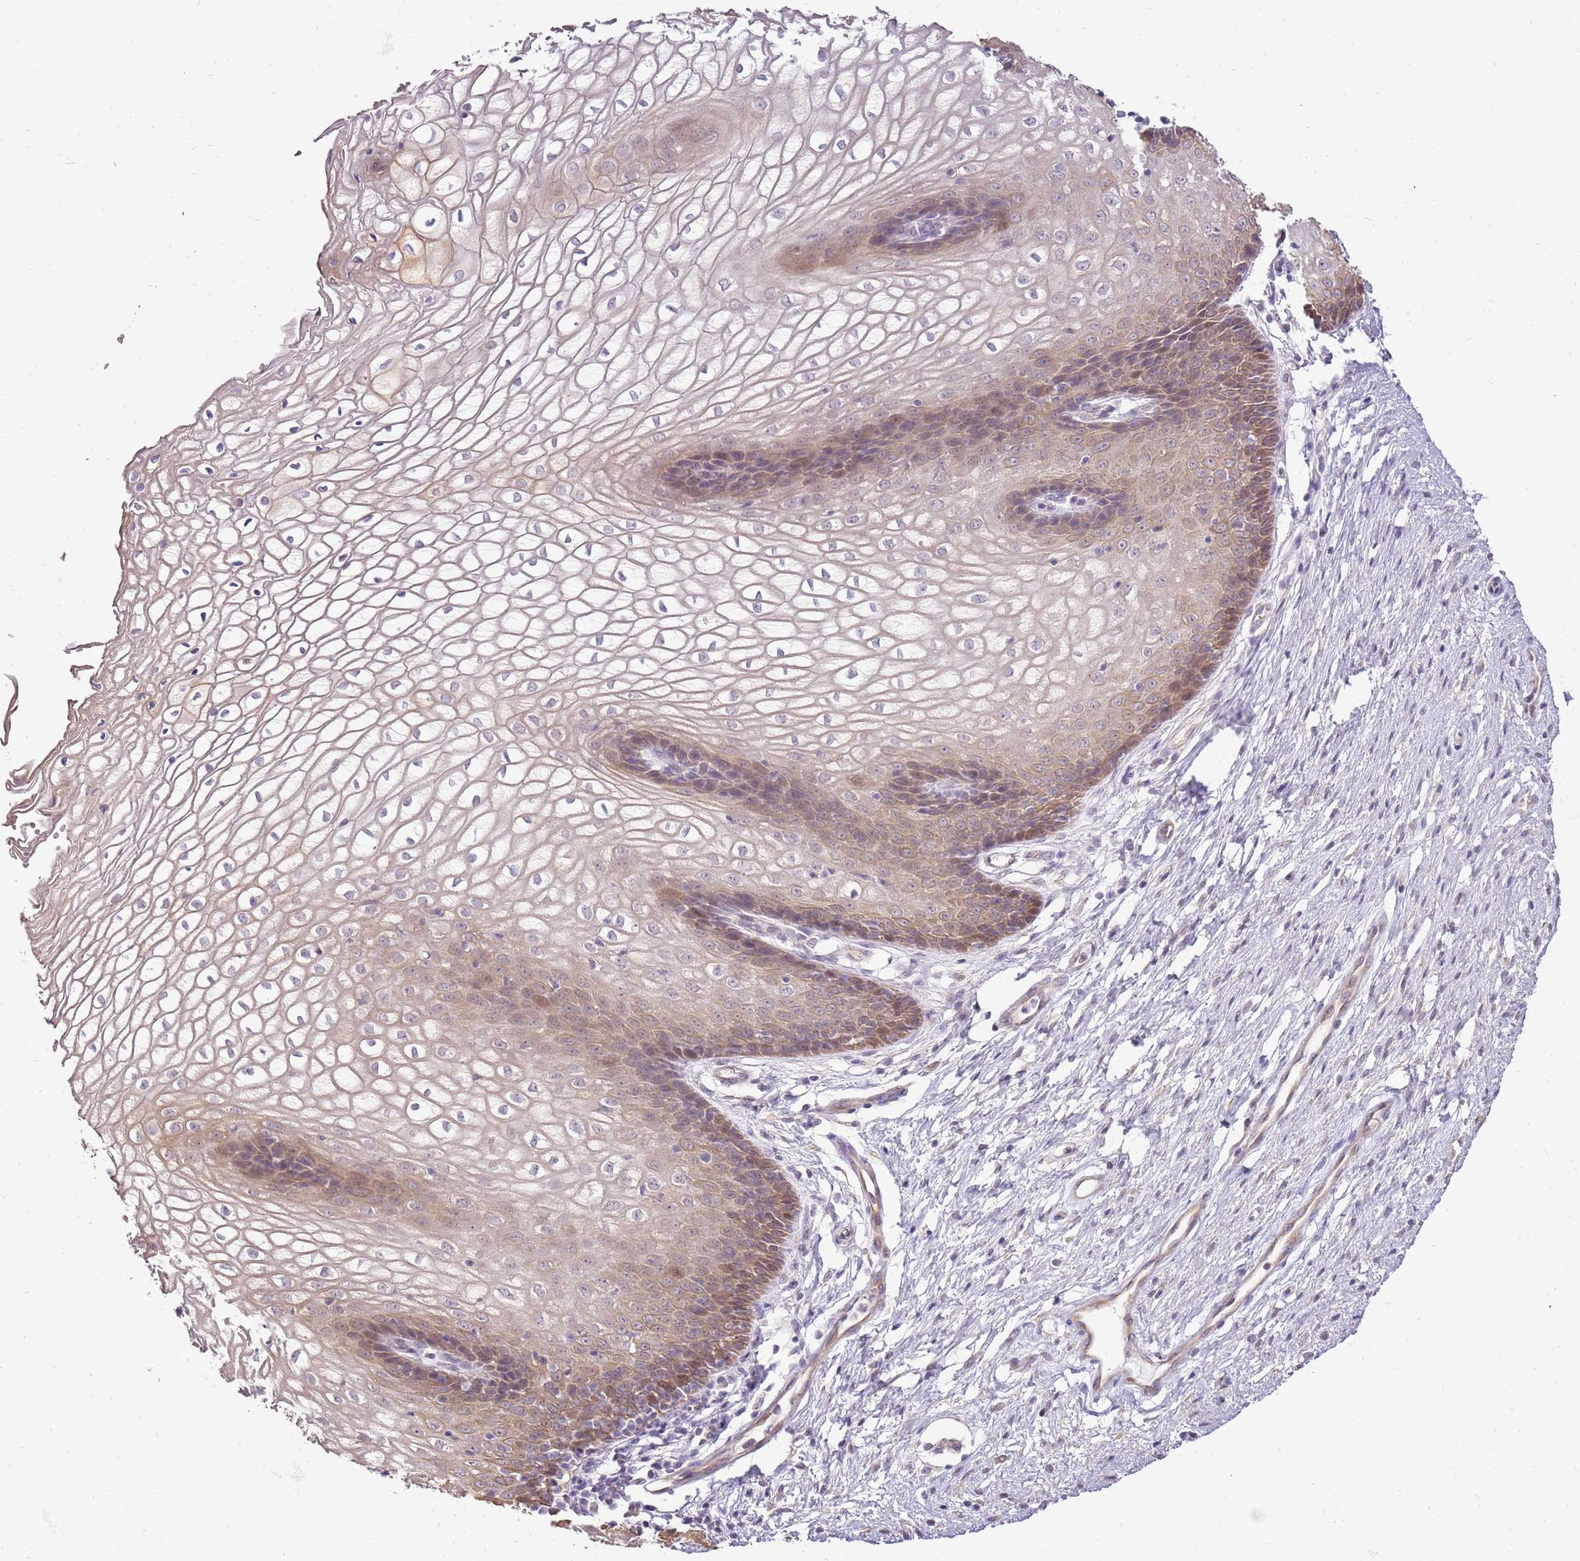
{"staining": {"intensity": "moderate", "quantity": "25%-75%", "location": "cytoplasmic/membranous"}, "tissue": "vagina", "cell_type": "Squamous epithelial cells", "image_type": "normal", "snomed": [{"axis": "morphology", "description": "Normal tissue, NOS"}, {"axis": "topography", "description": "Vagina"}], "caption": "DAB immunohistochemical staining of normal vagina exhibits moderate cytoplasmic/membranous protein staining in about 25%-75% of squamous epithelial cells. The protein of interest is shown in brown color, while the nuclei are stained blue.", "gene": "UGGT2", "patient": {"sex": "female", "age": 34}}